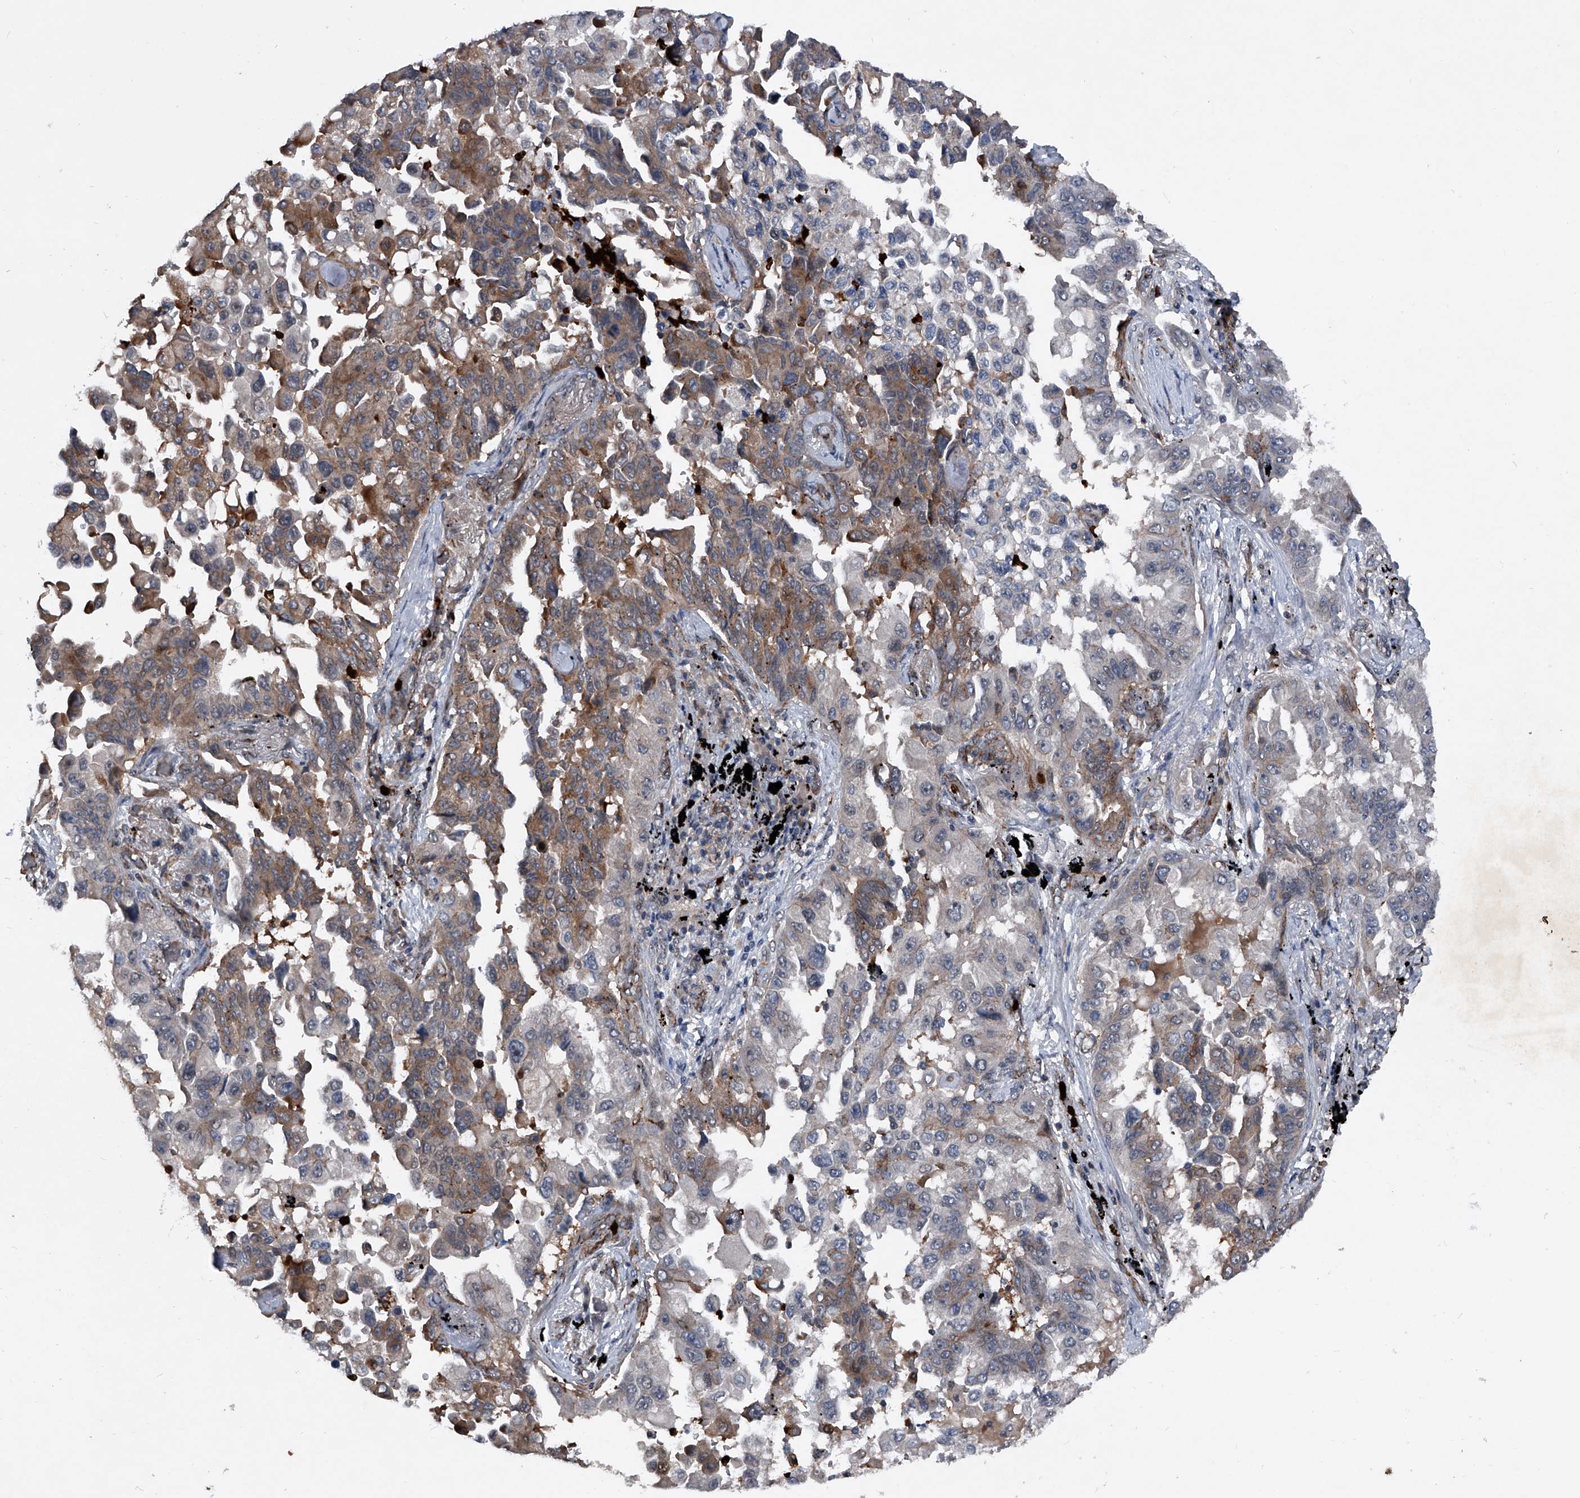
{"staining": {"intensity": "moderate", "quantity": "<25%", "location": "cytoplasmic/membranous"}, "tissue": "lung cancer", "cell_type": "Tumor cells", "image_type": "cancer", "snomed": [{"axis": "morphology", "description": "Adenocarcinoma, NOS"}, {"axis": "topography", "description": "Lung"}], "caption": "Immunohistochemistry micrograph of human lung cancer stained for a protein (brown), which displays low levels of moderate cytoplasmic/membranous staining in about <25% of tumor cells.", "gene": "MAPKAP1", "patient": {"sex": "female", "age": 67}}